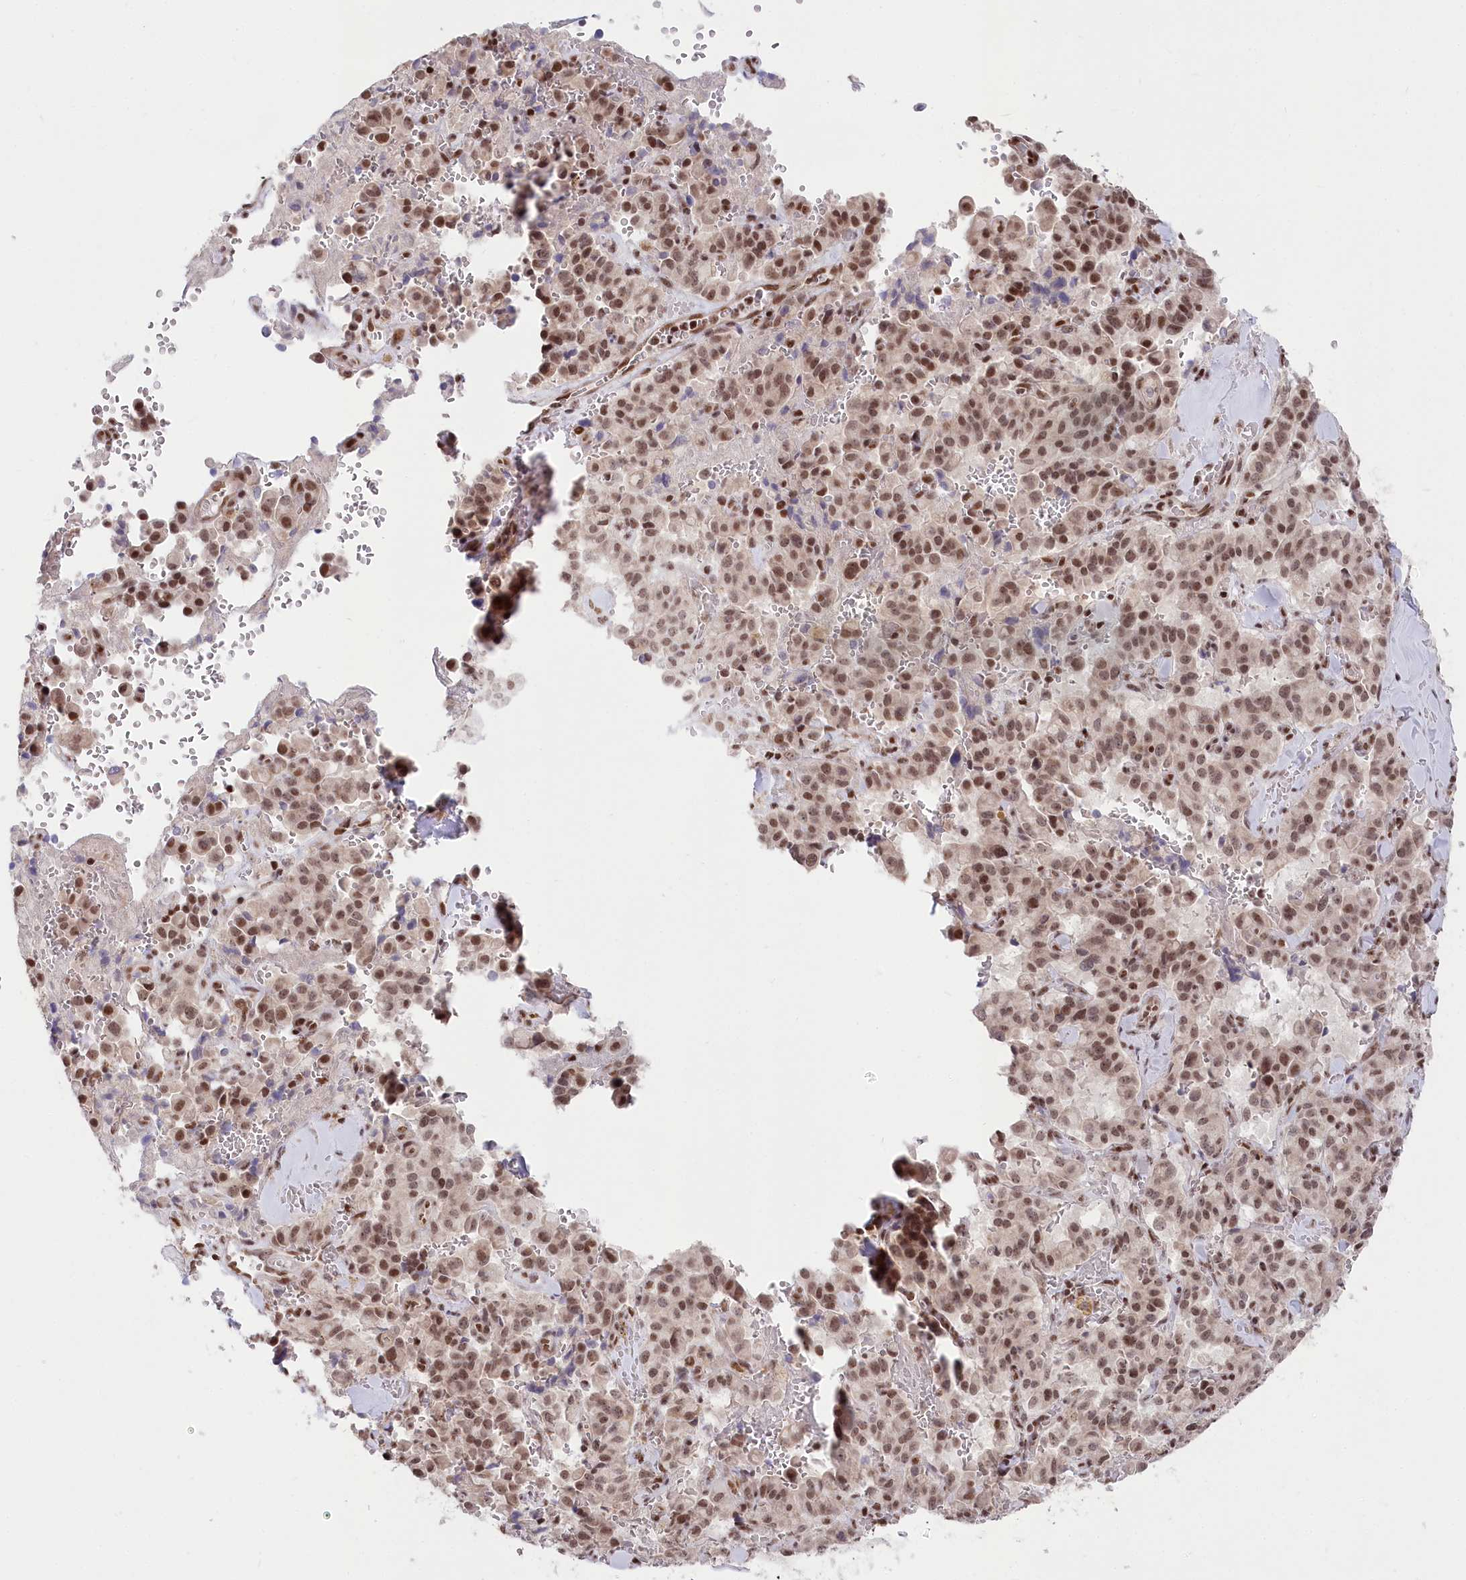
{"staining": {"intensity": "moderate", "quantity": ">75%", "location": "nuclear"}, "tissue": "pancreatic cancer", "cell_type": "Tumor cells", "image_type": "cancer", "snomed": [{"axis": "morphology", "description": "Adenocarcinoma, NOS"}, {"axis": "topography", "description": "Pancreas"}], "caption": "A histopathology image of human adenocarcinoma (pancreatic) stained for a protein exhibits moderate nuclear brown staining in tumor cells. (Stains: DAB (3,3'-diaminobenzidine) in brown, nuclei in blue, Microscopy: brightfield microscopy at high magnification).", "gene": "CGGBP1", "patient": {"sex": "male", "age": 65}}